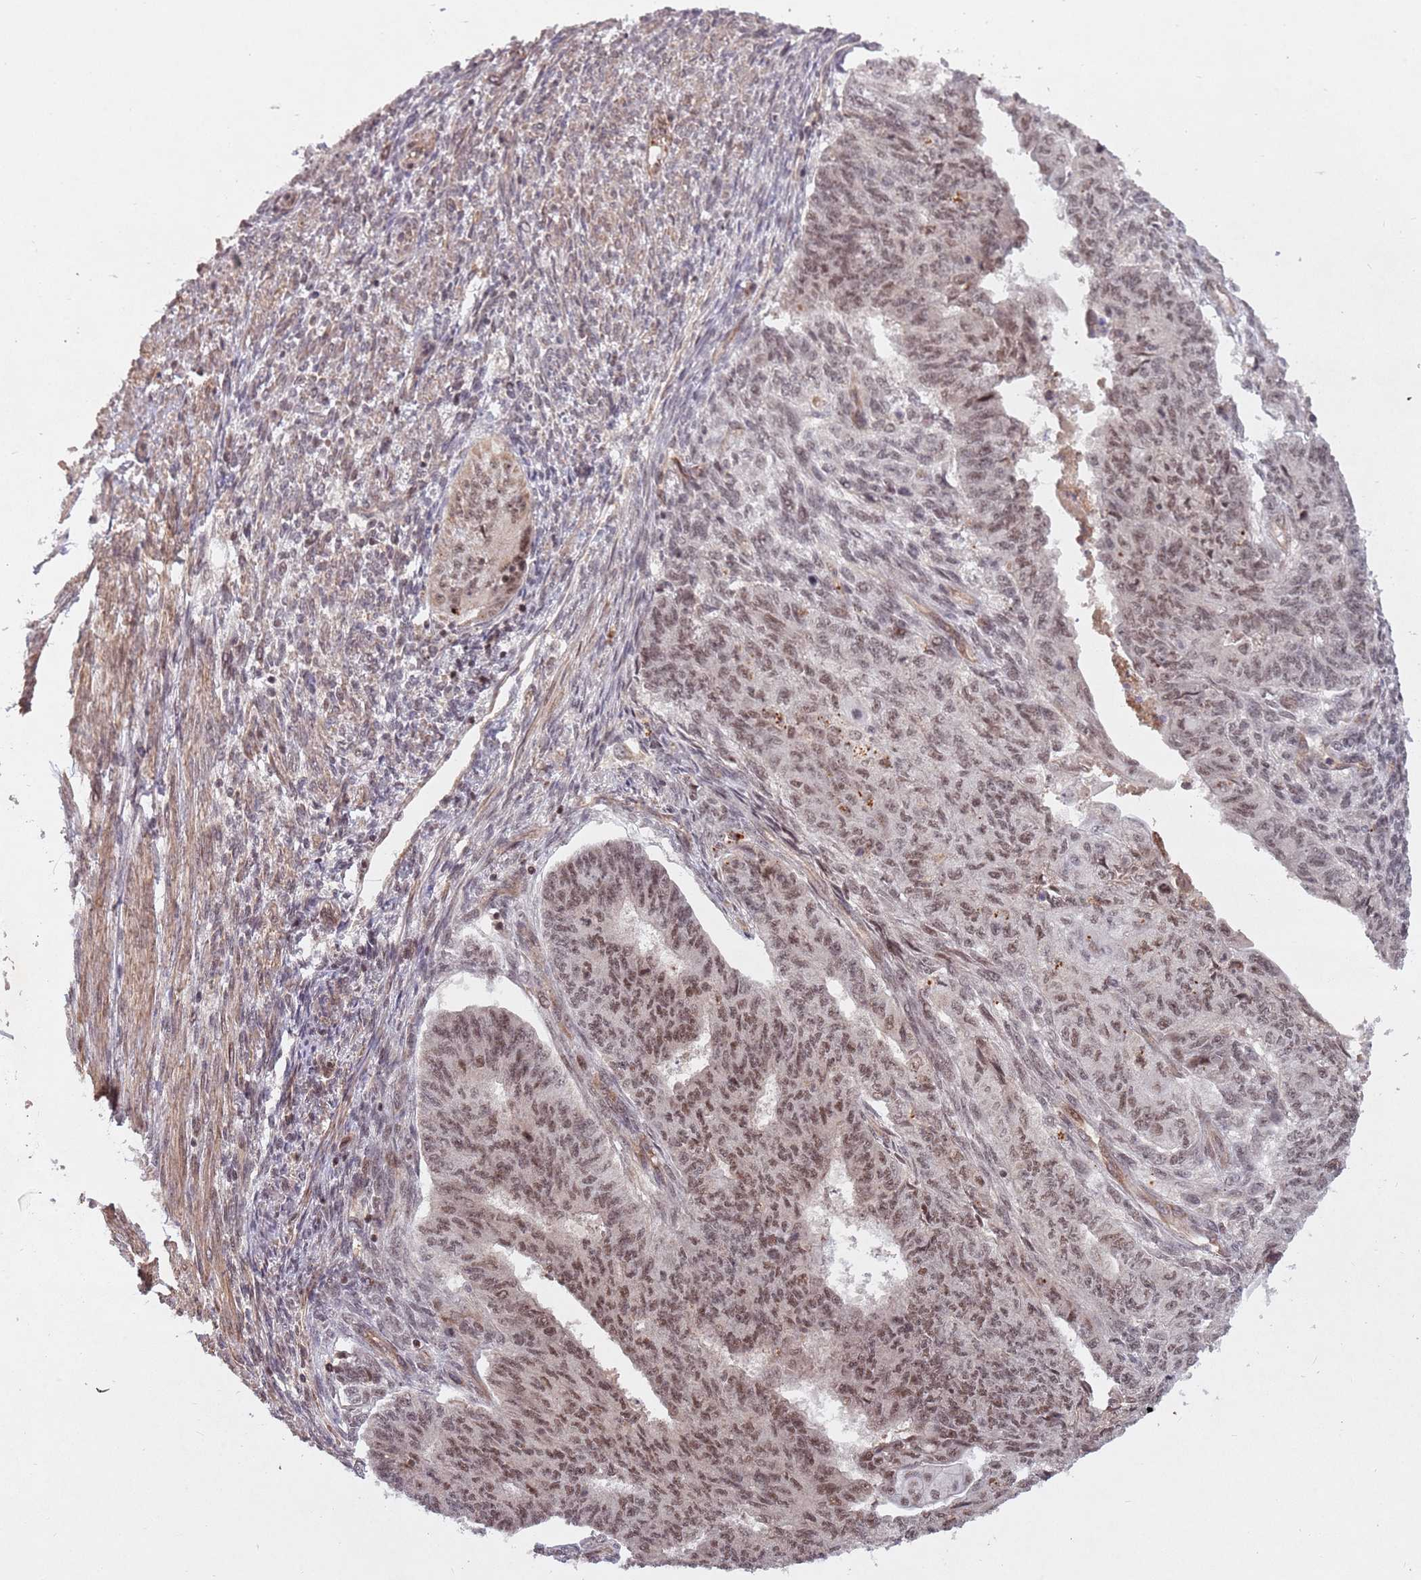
{"staining": {"intensity": "weak", "quantity": ">75%", "location": "nuclear"}, "tissue": "endometrial cancer", "cell_type": "Tumor cells", "image_type": "cancer", "snomed": [{"axis": "morphology", "description": "Adenocarcinoma, NOS"}, {"axis": "topography", "description": "Endometrium"}], "caption": "The micrograph demonstrates staining of endometrial cancer, revealing weak nuclear protein positivity (brown color) within tumor cells.", "gene": "SUDS3", "patient": {"sex": "female", "age": 32}}